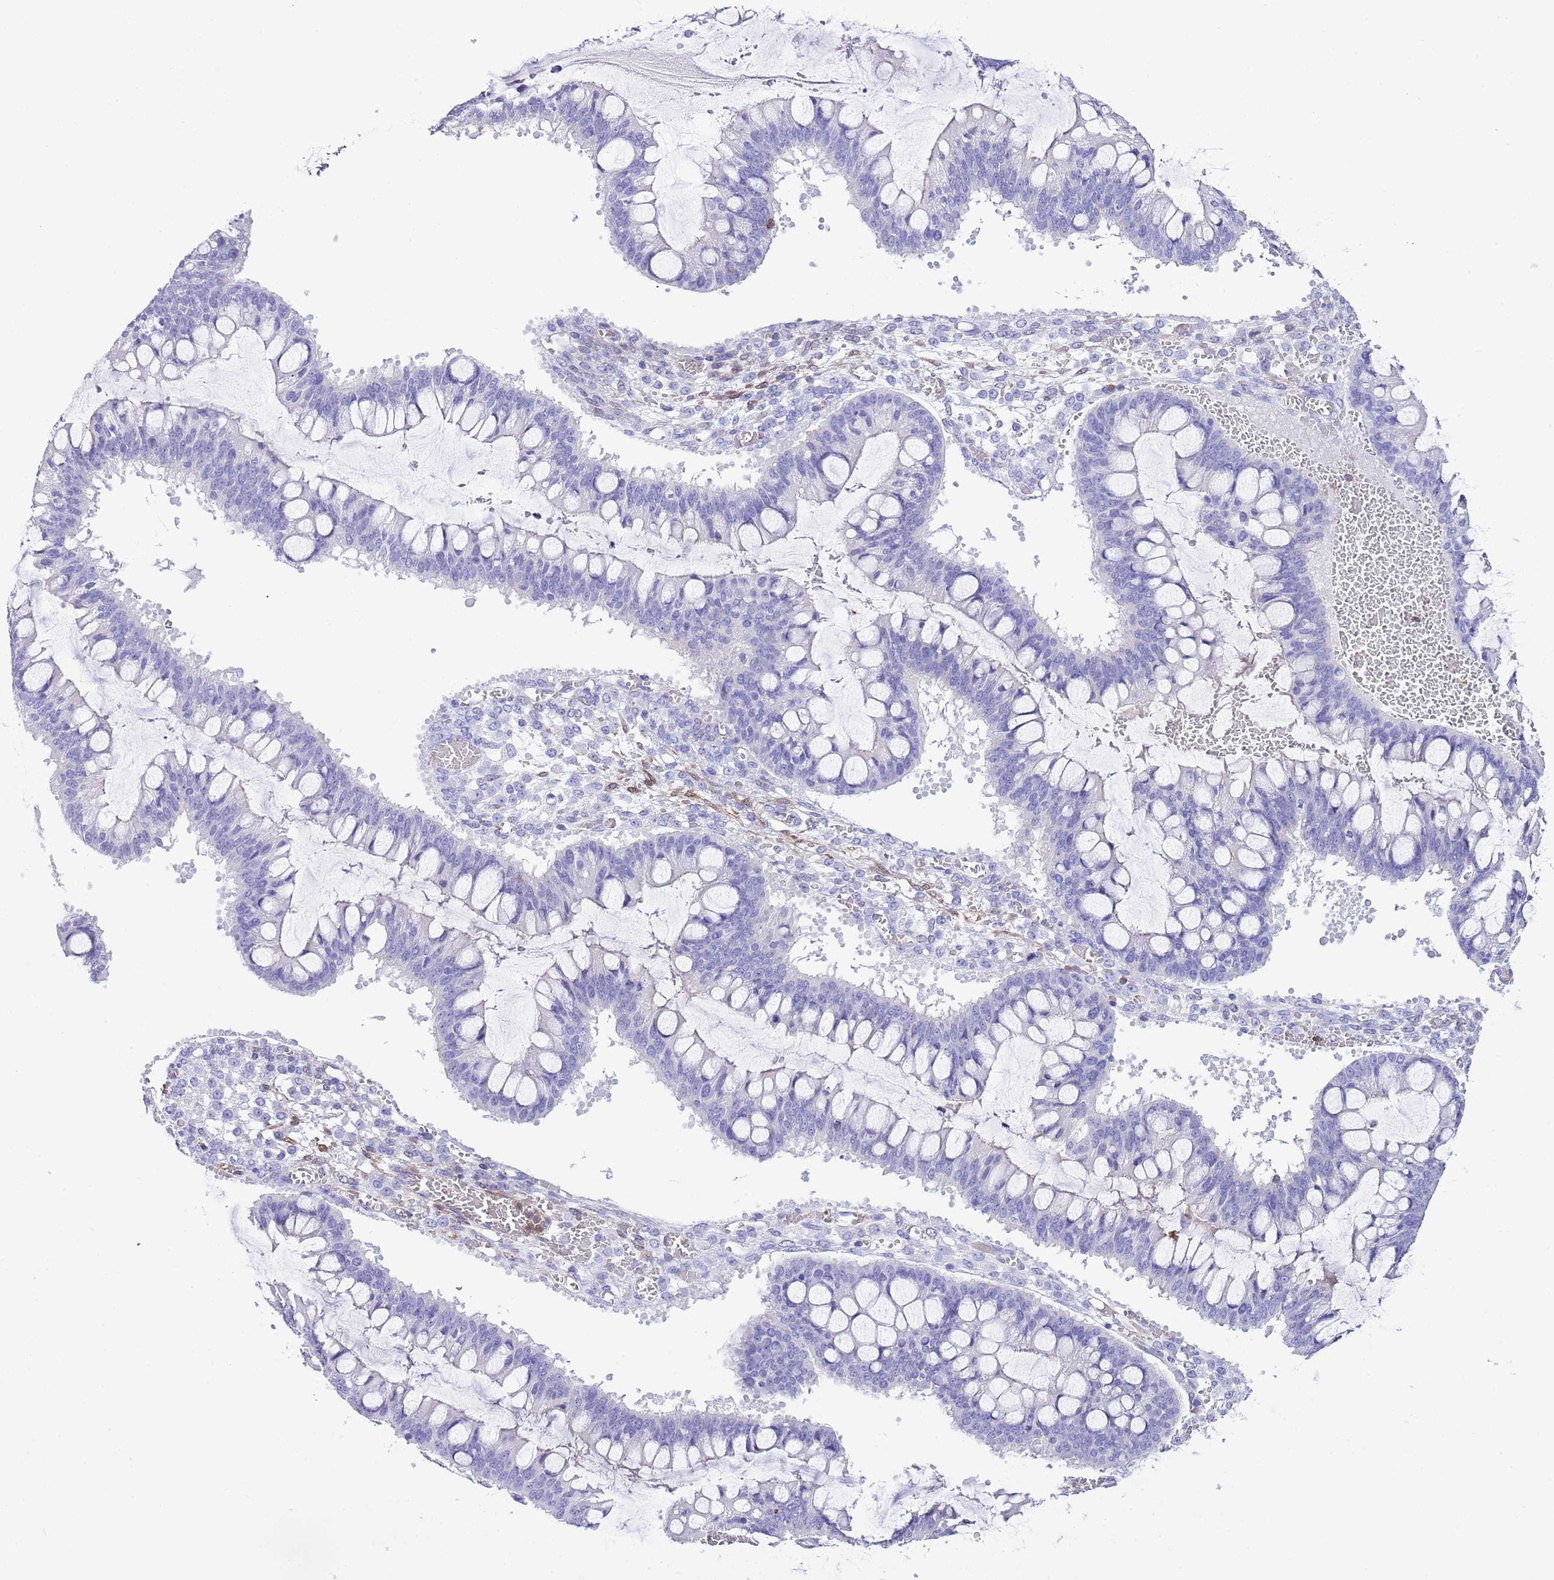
{"staining": {"intensity": "negative", "quantity": "none", "location": "none"}, "tissue": "ovarian cancer", "cell_type": "Tumor cells", "image_type": "cancer", "snomed": [{"axis": "morphology", "description": "Cystadenocarcinoma, mucinous, NOS"}, {"axis": "topography", "description": "Ovary"}], "caption": "Human mucinous cystadenocarcinoma (ovarian) stained for a protein using immunohistochemistry exhibits no positivity in tumor cells.", "gene": "CNN2", "patient": {"sex": "female", "age": 73}}